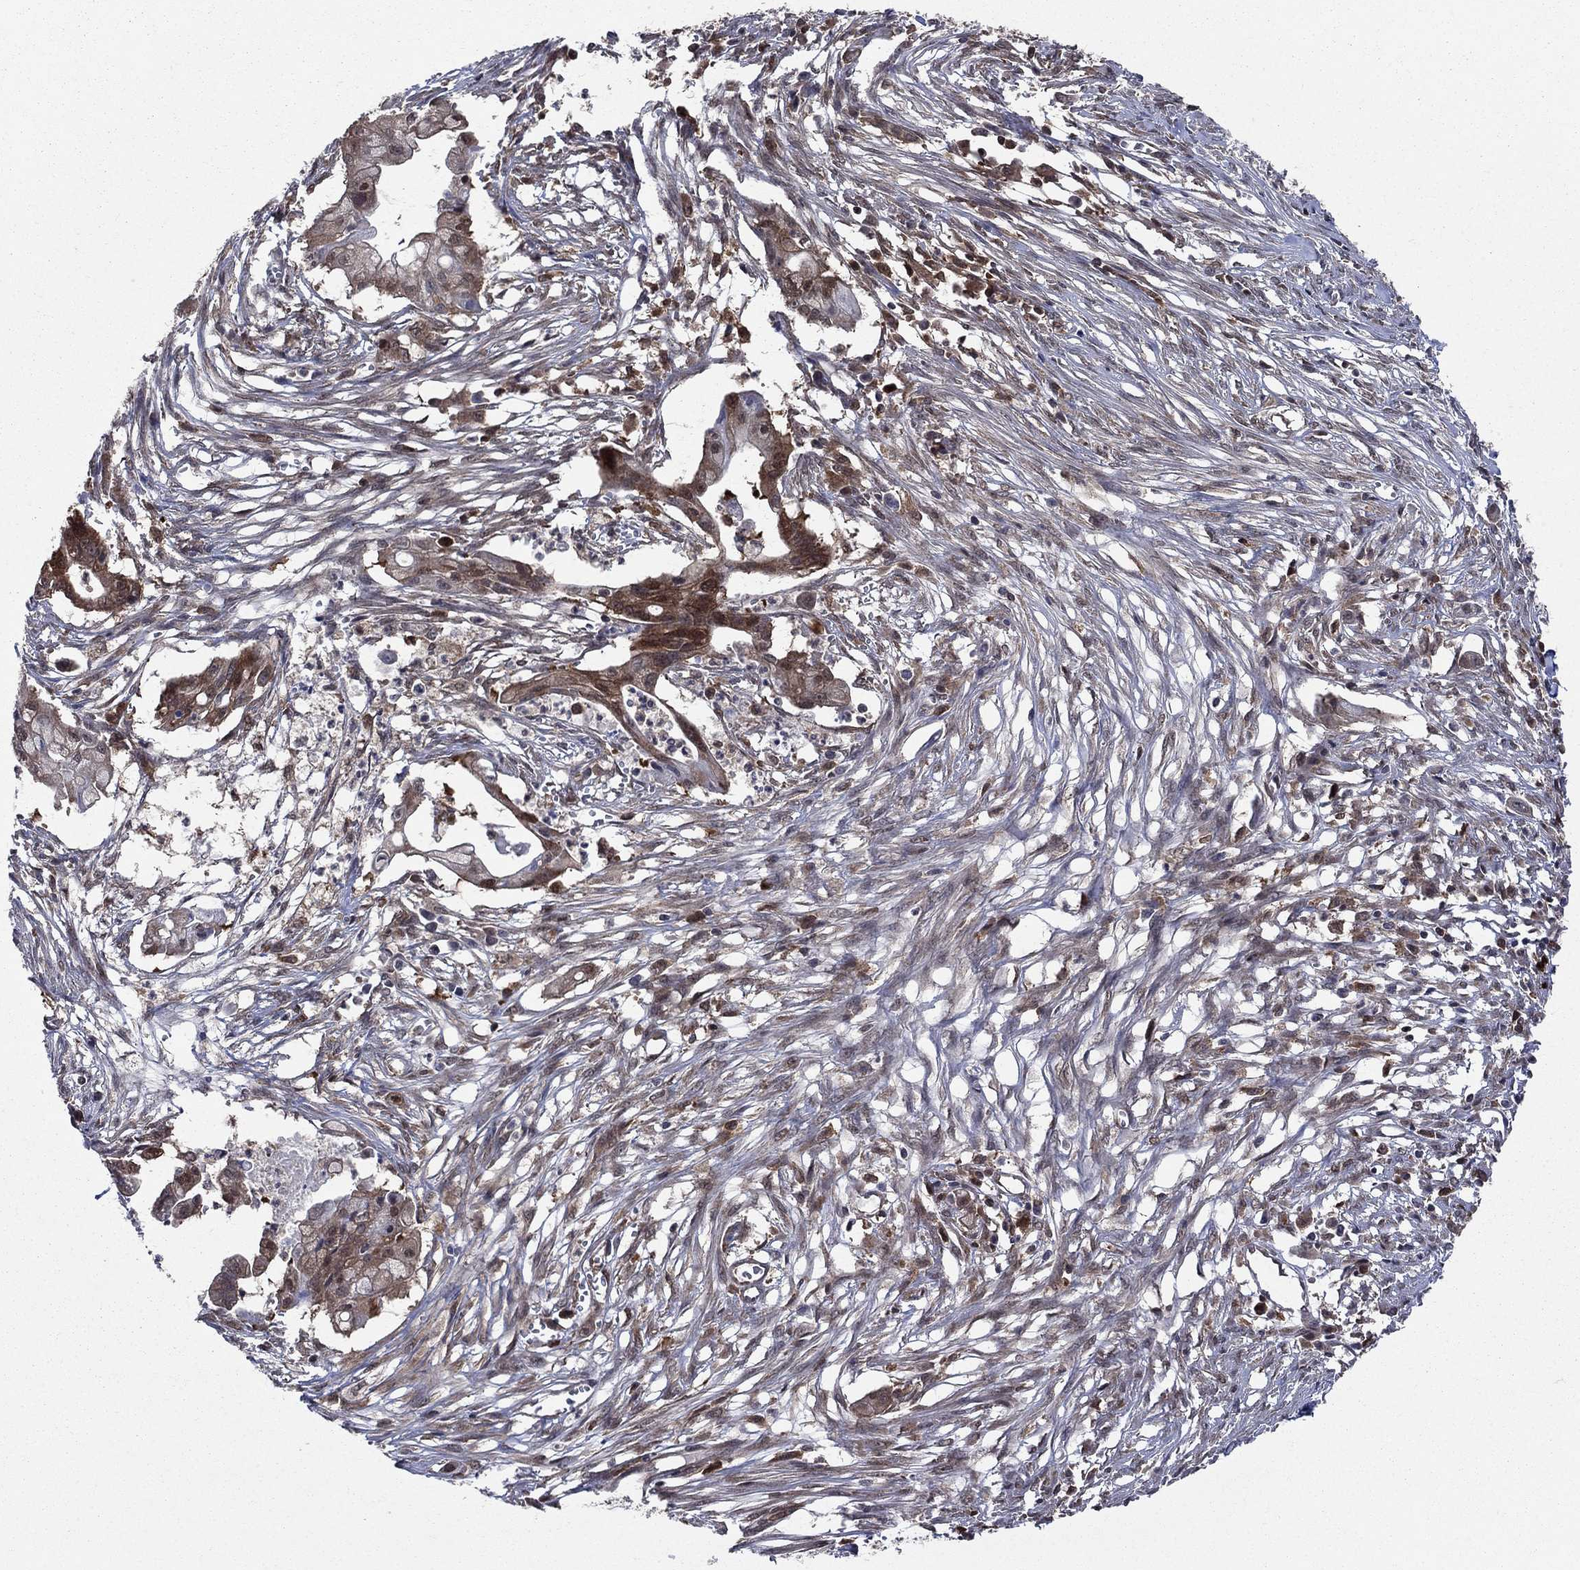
{"staining": {"intensity": "moderate", "quantity": ">75%", "location": "cytoplasmic/membranous"}, "tissue": "pancreatic cancer", "cell_type": "Tumor cells", "image_type": "cancer", "snomed": [{"axis": "morphology", "description": "Normal tissue, NOS"}, {"axis": "morphology", "description": "Adenocarcinoma, NOS"}, {"axis": "topography", "description": "Pancreas"}], "caption": "DAB immunohistochemical staining of pancreatic cancer displays moderate cytoplasmic/membranous protein staining in approximately >75% of tumor cells.", "gene": "CACYBP", "patient": {"sex": "female", "age": 58}}